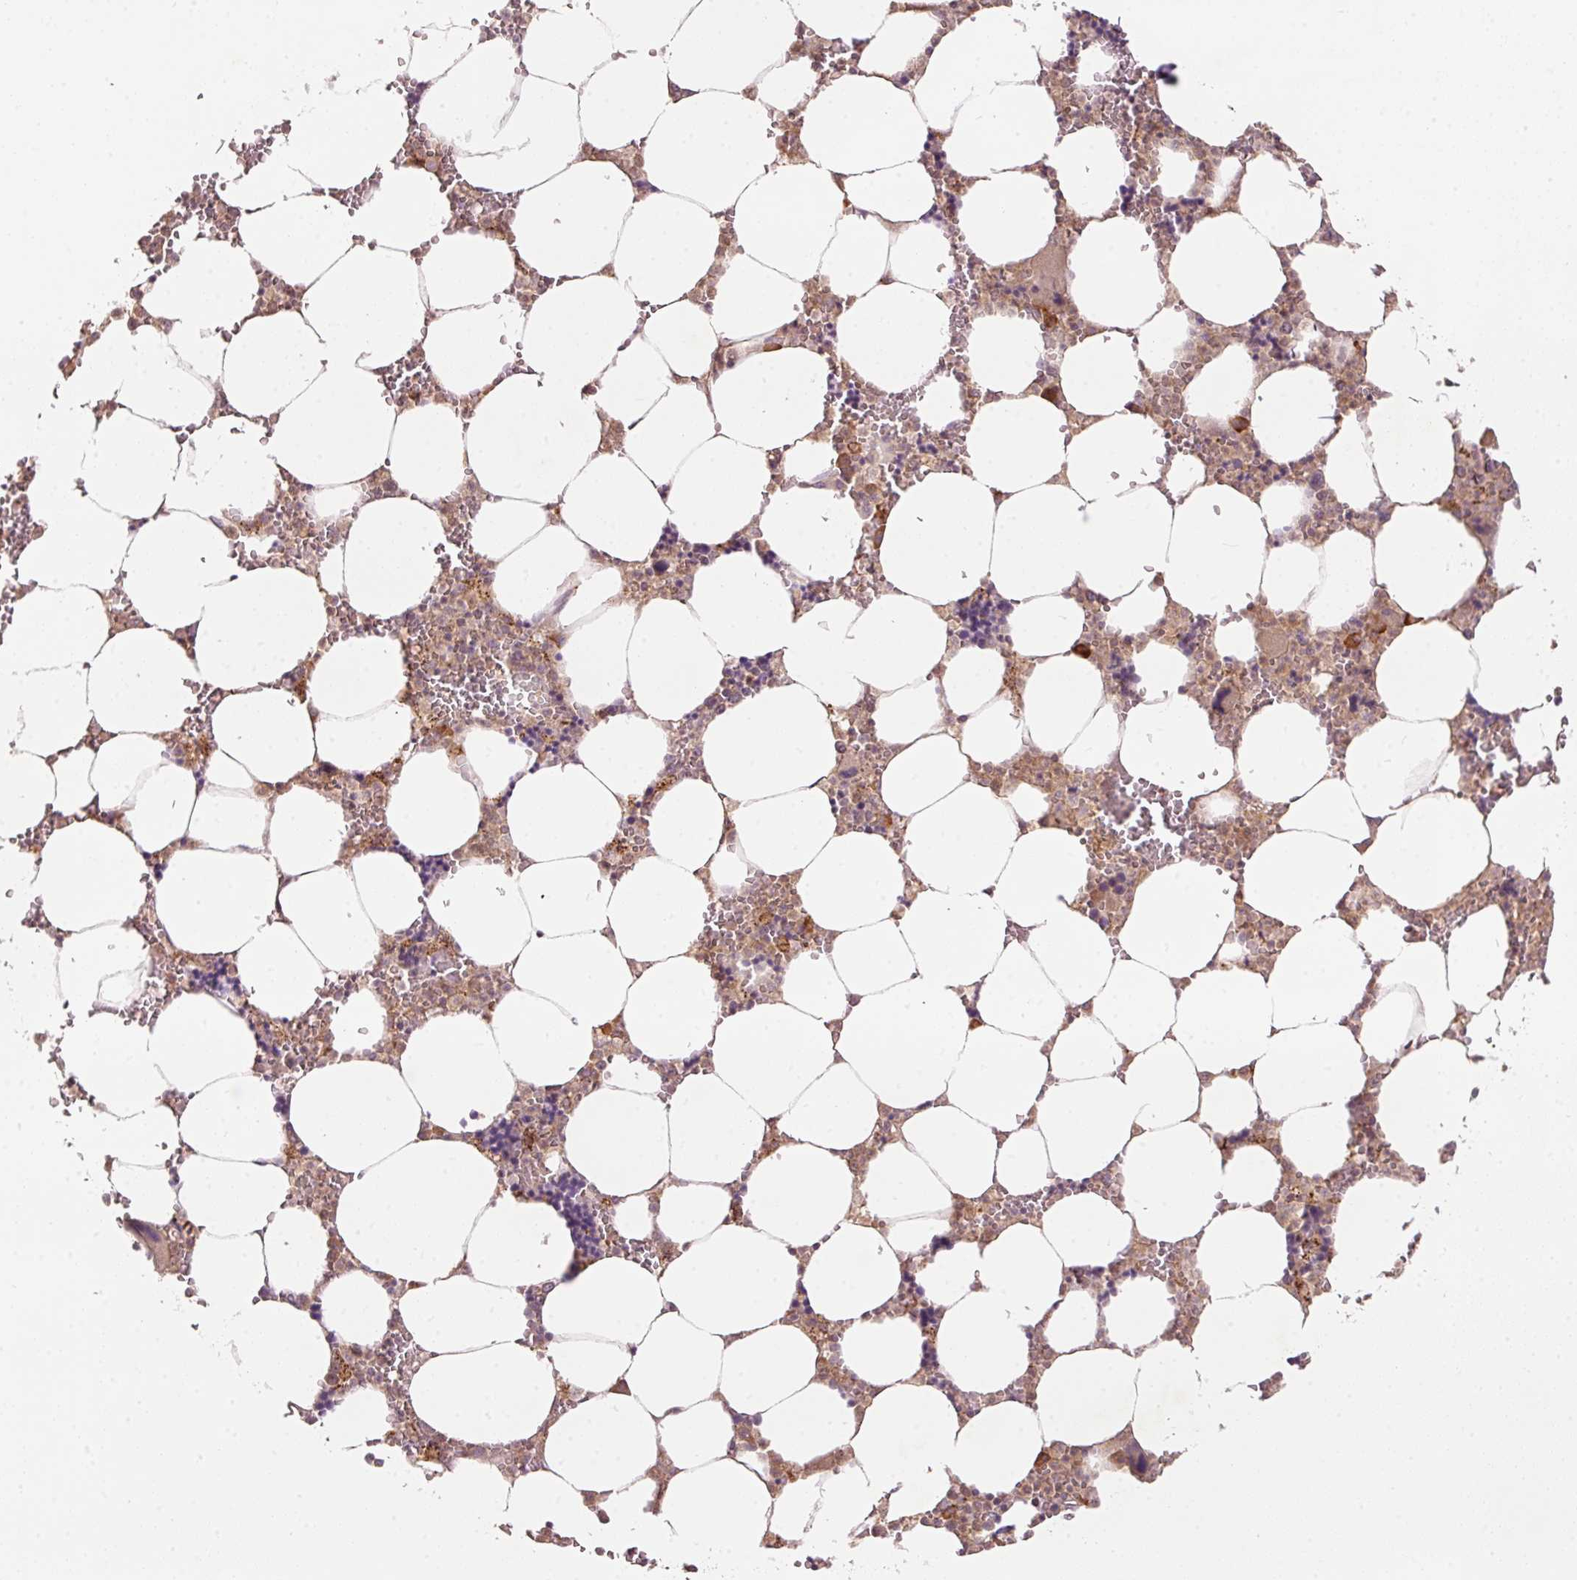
{"staining": {"intensity": "negative", "quantity": "none", "location": "none"}, "tissue": "bone marrow", "cell_type": "Hematopoietic cells", "image_type": "normal", "snomed": [{"axis": "morphology", "description": "Normal tissue, NOS"}, {"axis": "topography", "description": "Bone marrow"}], "caption": "An IHC image of normal bone marrow is shown. There is no staining in hematopoietic cells of bone marrow.", "gene": "PCDHB1", "patient": {"sex": "male", "age": 64}}